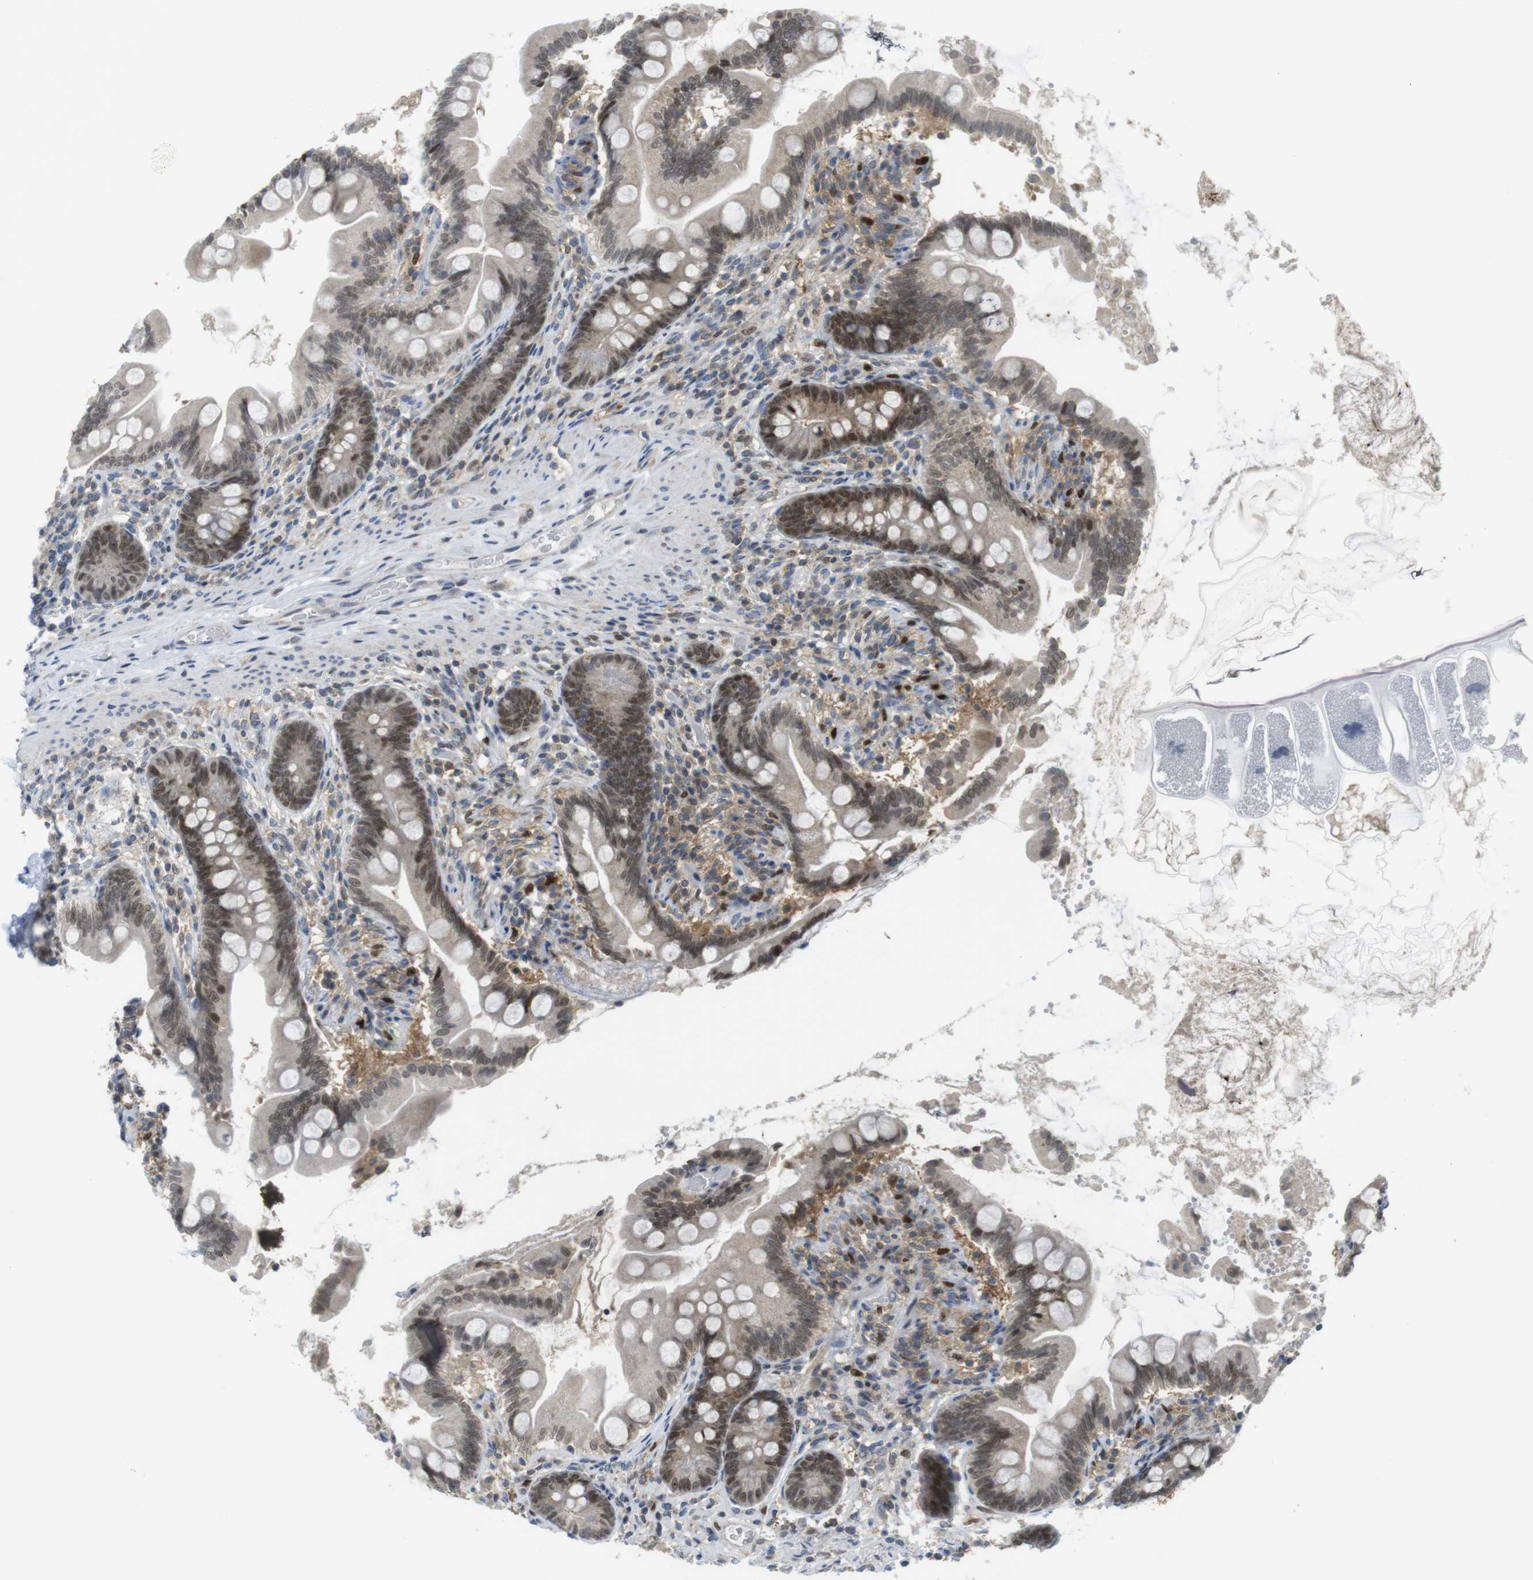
{"staining": {"intensity": "moderate", "quantity": "<25%", "location": "nuclear"}, "tissue": "small intestine", "cell_type": "Glandular cells", "image_type": "normal", "snomed": [{"axis": "morphology", "description": "Normal tissue, NOS"}, {"axis": "topography", "description": "Small intestine"}], "caption": "High-magnification brightfield microscopy of normal small intestine stained with DAB (3,3'-diaminobenzidine) (brown) and counterstained with hematoxylin (blue). glandular cells exhibit moderate nuclear positivity is seen in approximately<25% of cells.", "gene": "RCC1", "patient": {"sex": "female", "age": 56}}